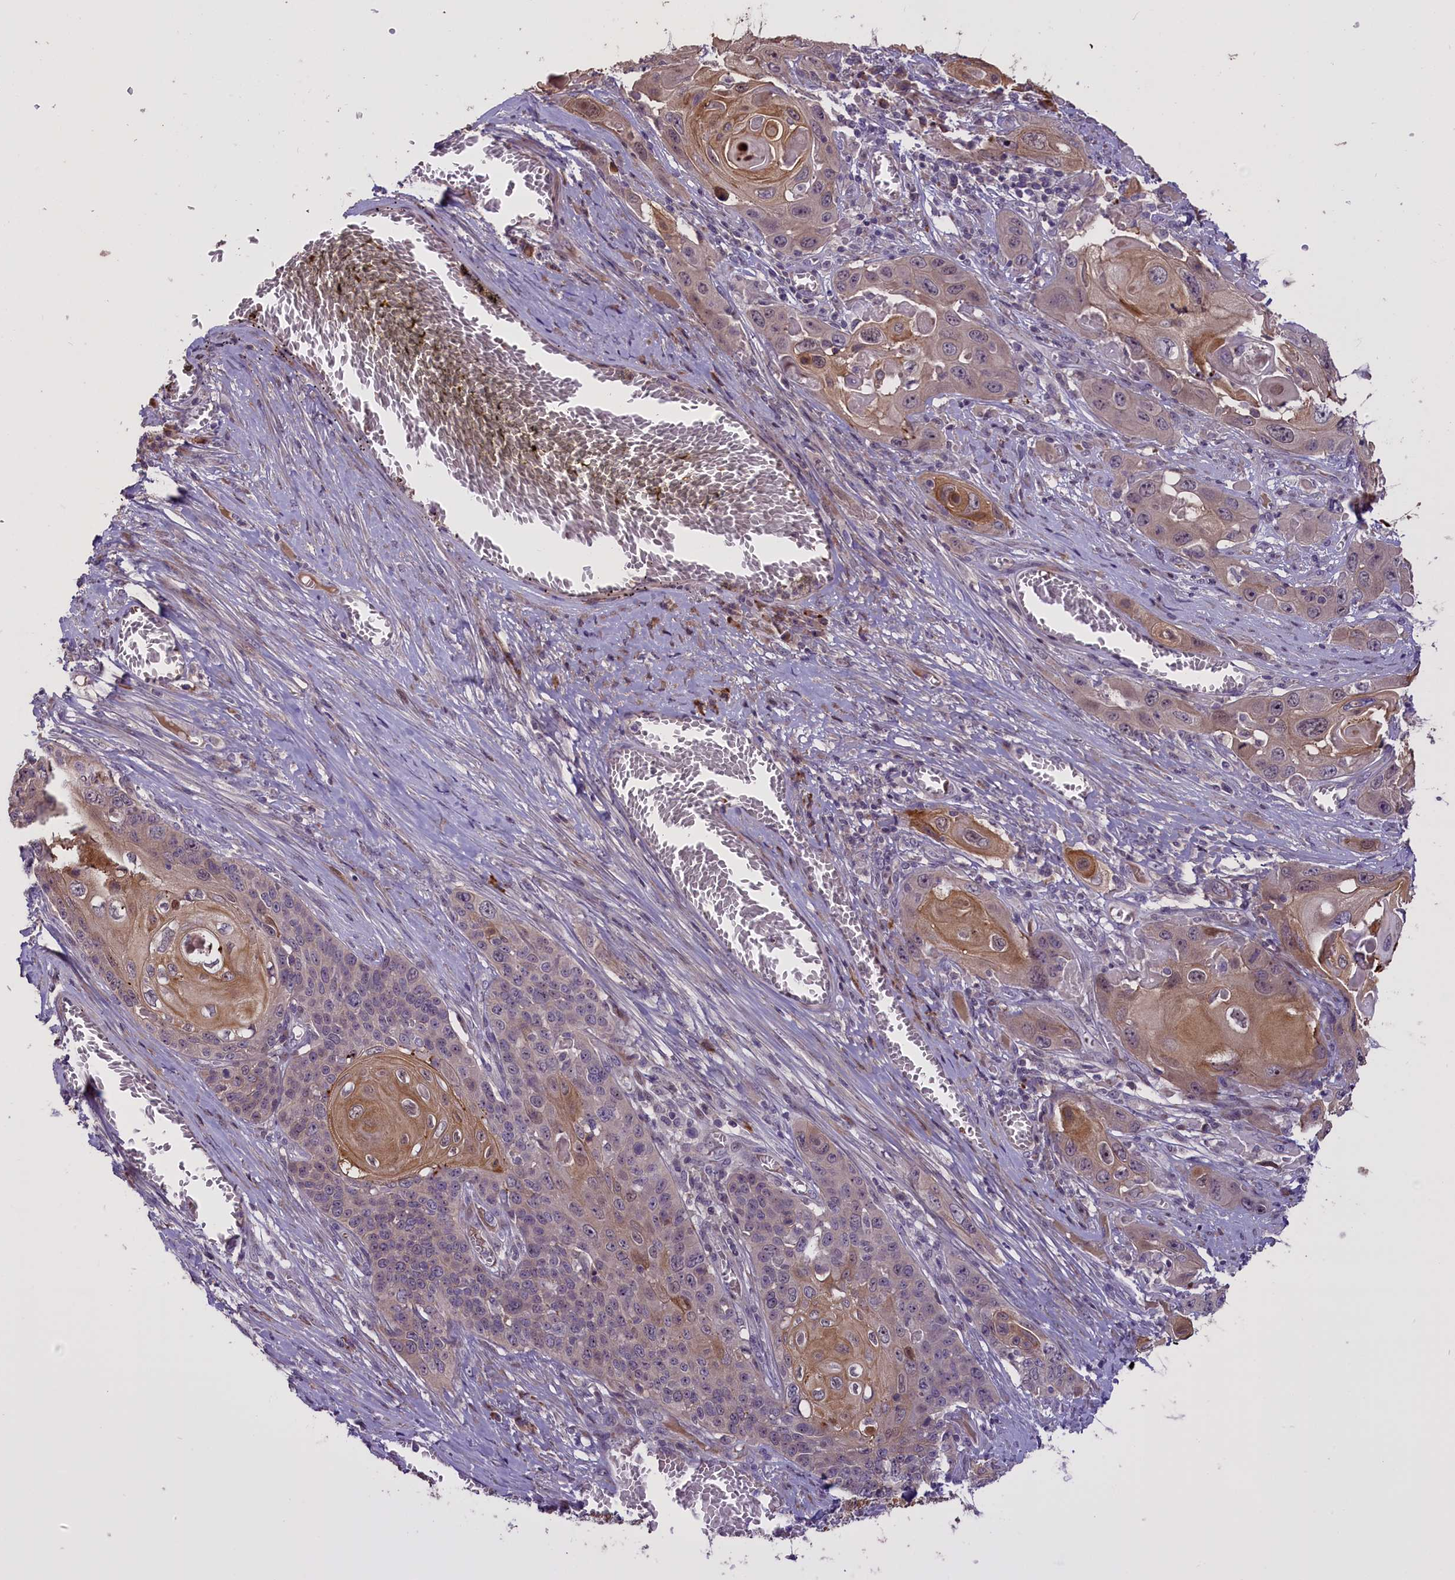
{"staining": {"intensity": "weak", "quantity": "25%-75%", "location": "cytoplasmic/membranous"}, "tissue": "skin cancer", "cell_type": "Tumor cells", "image_type": "cancer", "snomed": [{"axis": "morphology", "description": "Squamous cell carcinoma, NOS"}, {"axis": "topography", "description": "Skin"}], "caption": "Immunohistochemistry (IHC) of human skin squamous cell carcinoma demonstrates low levels of weak cytoplasmic/membranous staining in about 25%-75% of tumor cells.", "gene": "ENHO", "patient": {"sex": "male", "age": 55}}